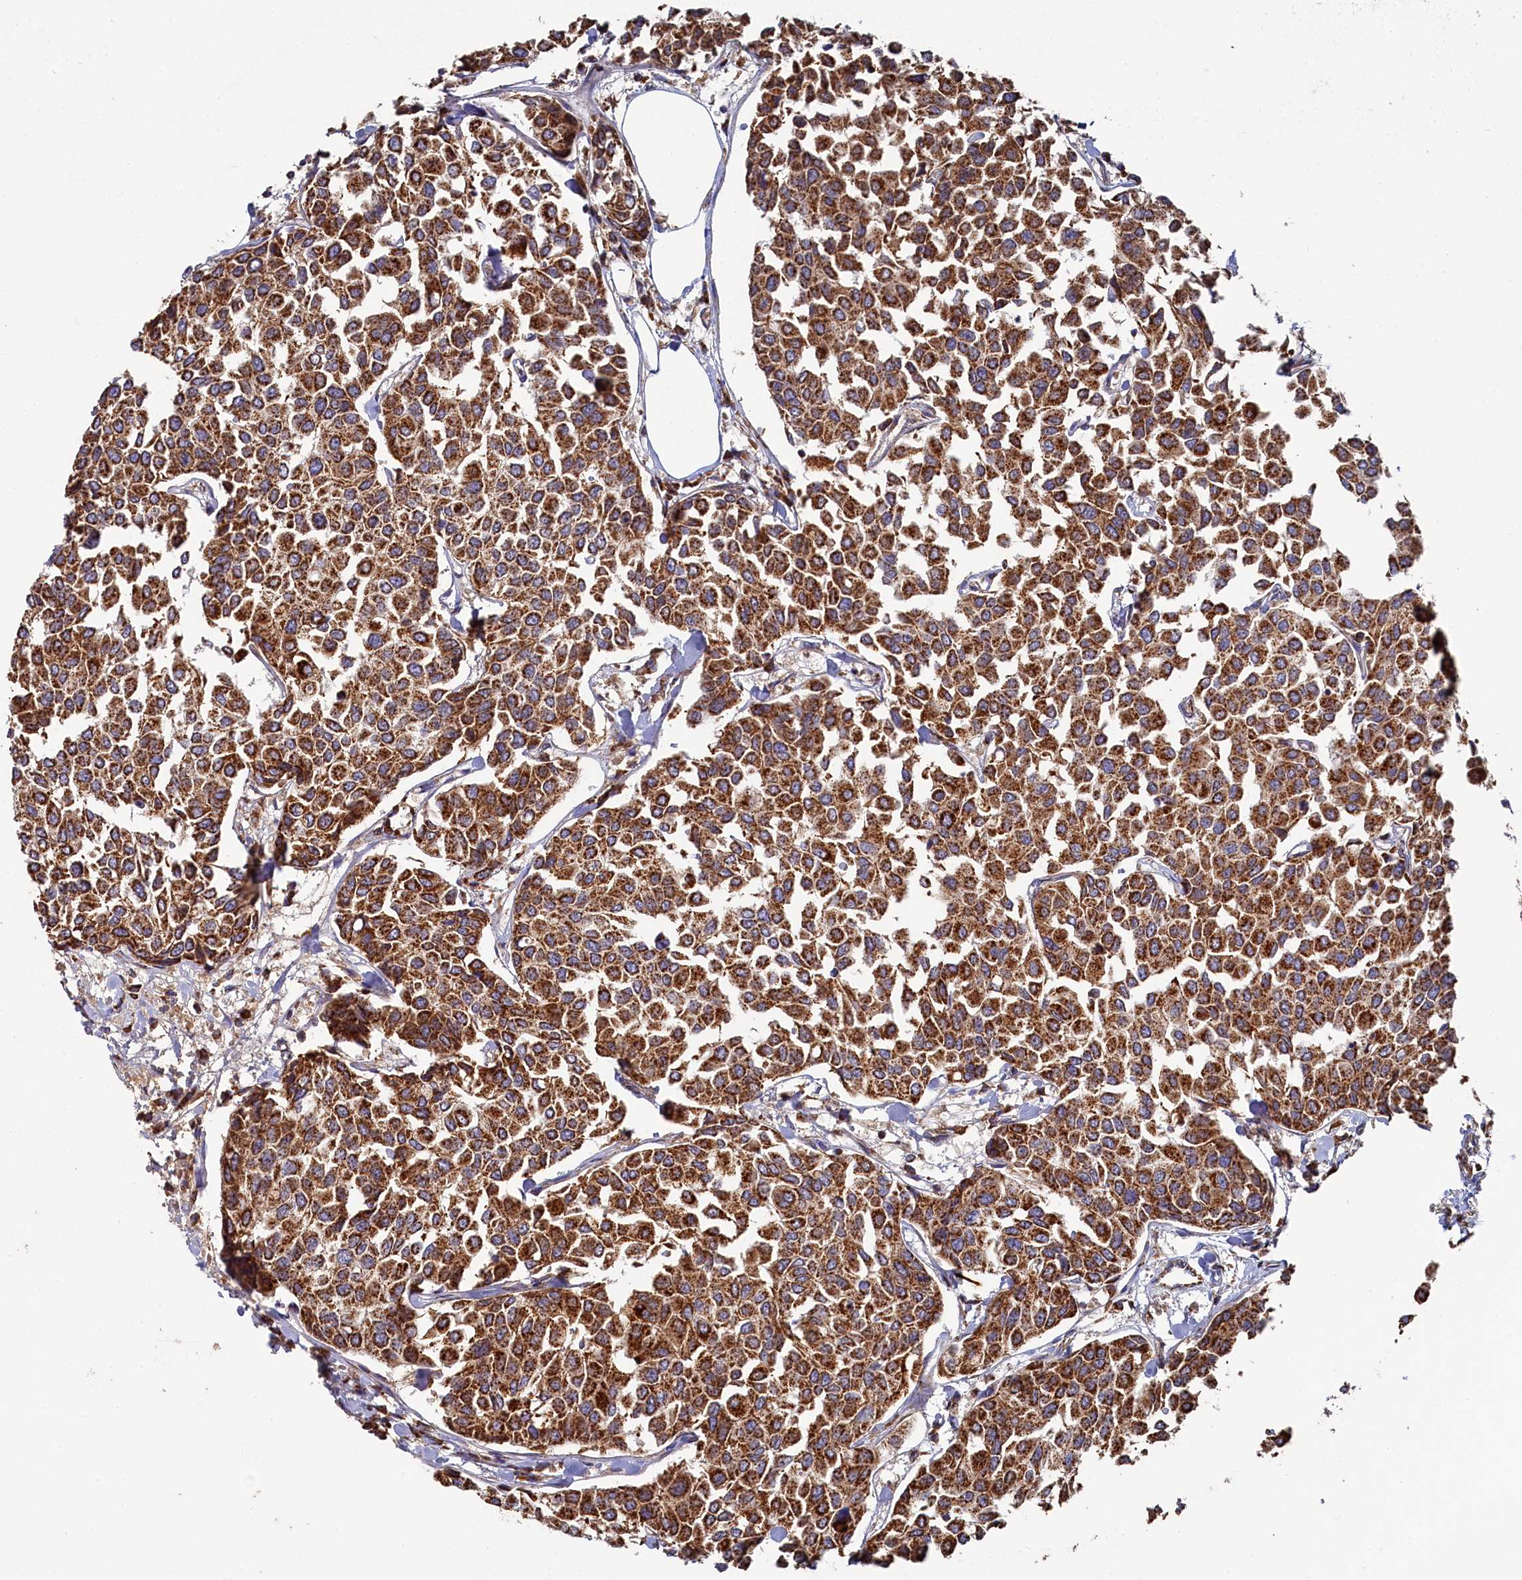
{"staining": {"intensity": "strong", "quantity": ">75%", "location": "cytoplasmic/membranous"}, "tissue": "breast cancer", "cell_type": "Tumor cells", "image_type": "cancer", "snomed": [{"axis": "morphology", "description": "Duct carcinoma"}, {"axis": "topography", "description": "Breast"}], "caption": "The image displays a brown stain indicating the presence of a protein in the cytoplasmic/membranous of tumor cells in breast infiltrating ductal carcinoma.", "gene": "HAUS2", "patient": {"sex": "female", "age": 55}}